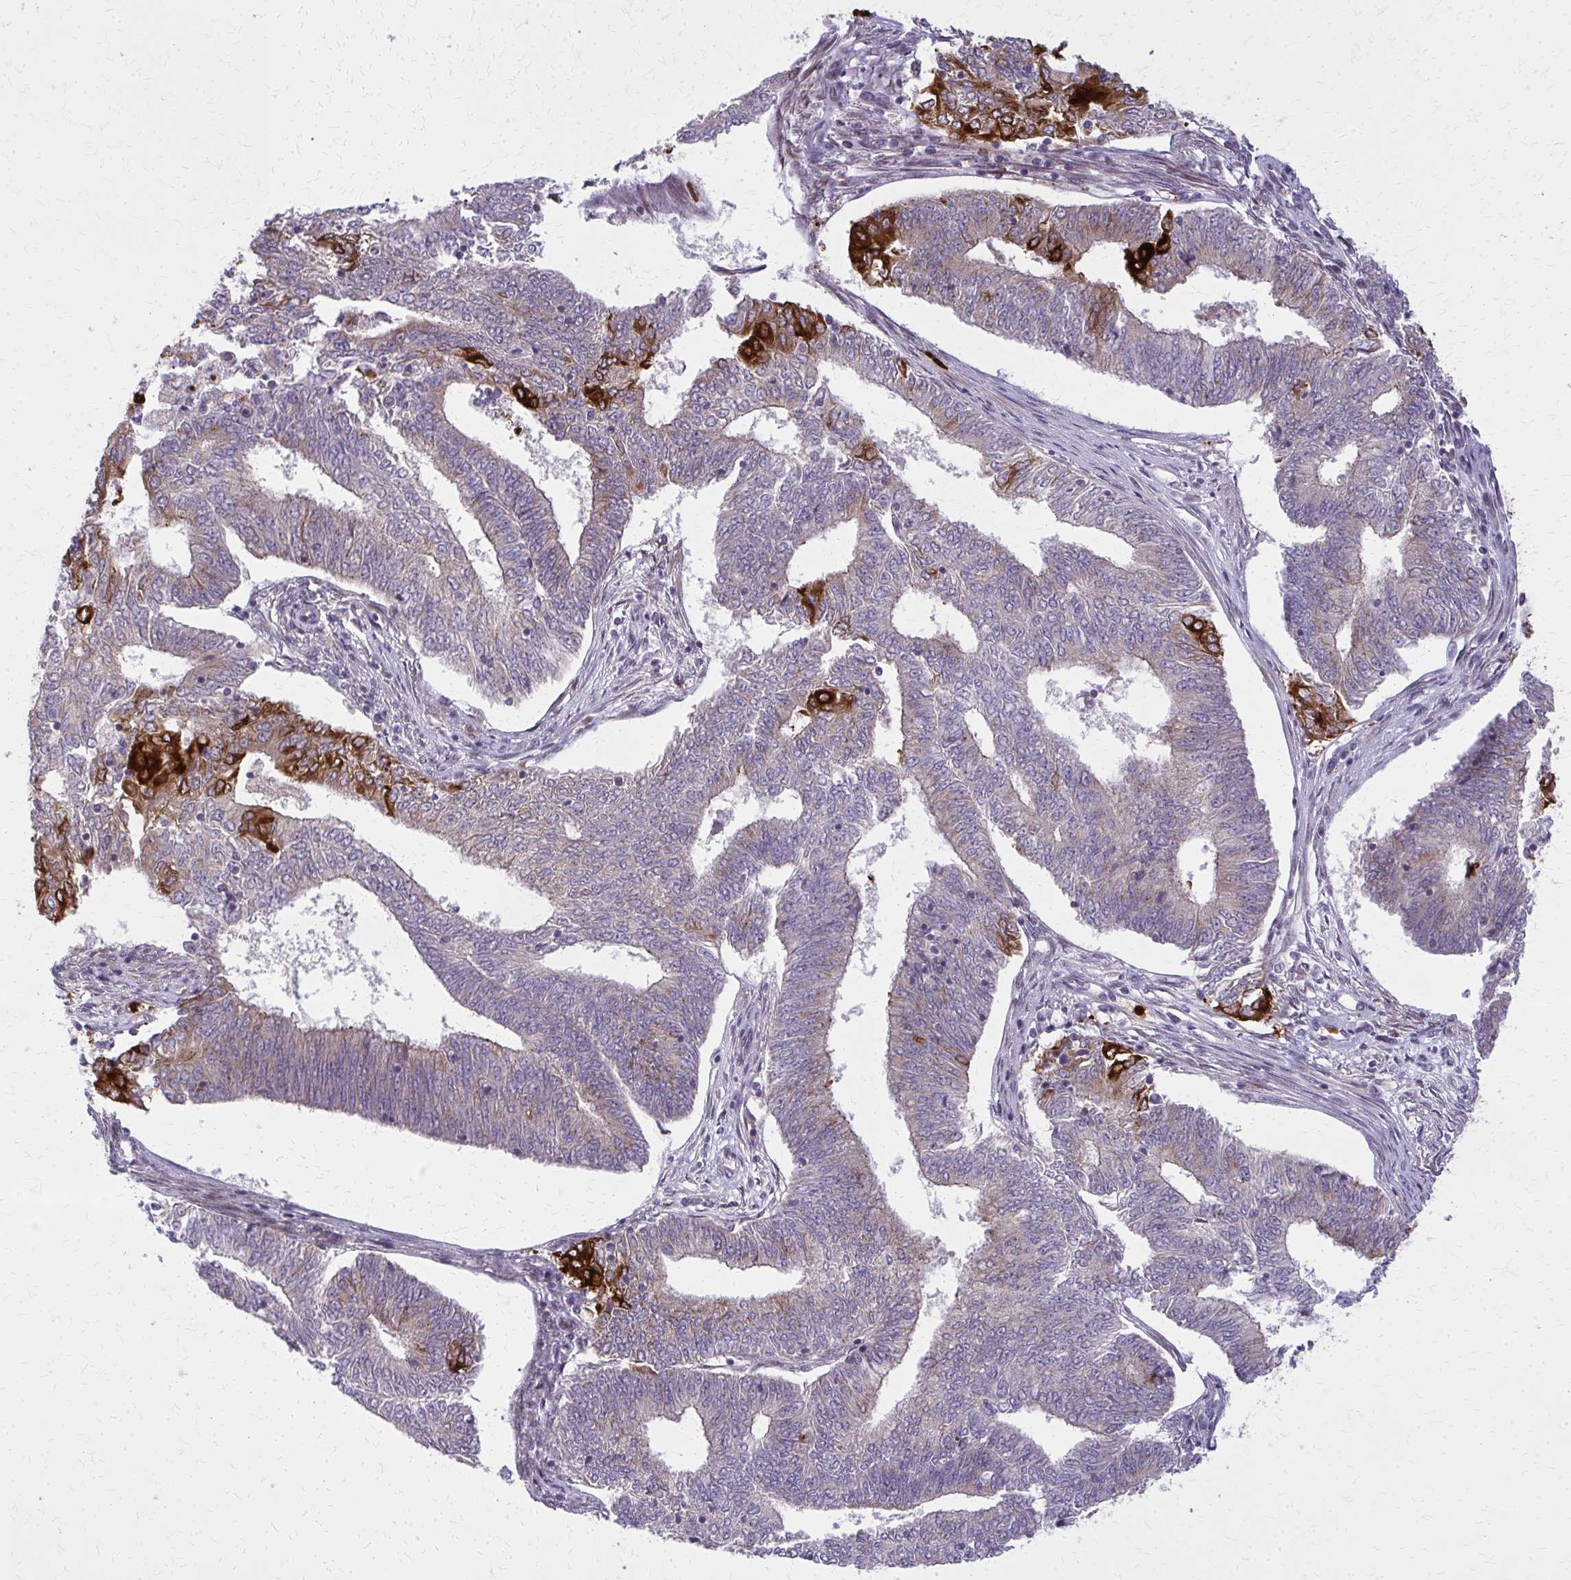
{"staining": {"intensity": "strong", "quantity": "<25%", "location": "cytoplasmic/membranous"}, "tissue": "endometrial cancer", "cell_type": "Tumor cells", "image_type": "cancer", "snomed": [{"axis": "morphology", "description": "Adenocarcinoma, NOS"}, {"axis": "topography", "description": "Endometrium"}], "caption": "Protein staining by immunohistochemistry (IHC) exhibits strong cytoplasmic/membranous staining in about <25% of tumor cells in endometrial cancer (adenocarcinoma). Nuclei are stained in blue.", "gene": "MCCC1", "patient": {"sex": "female", "age": 62}}